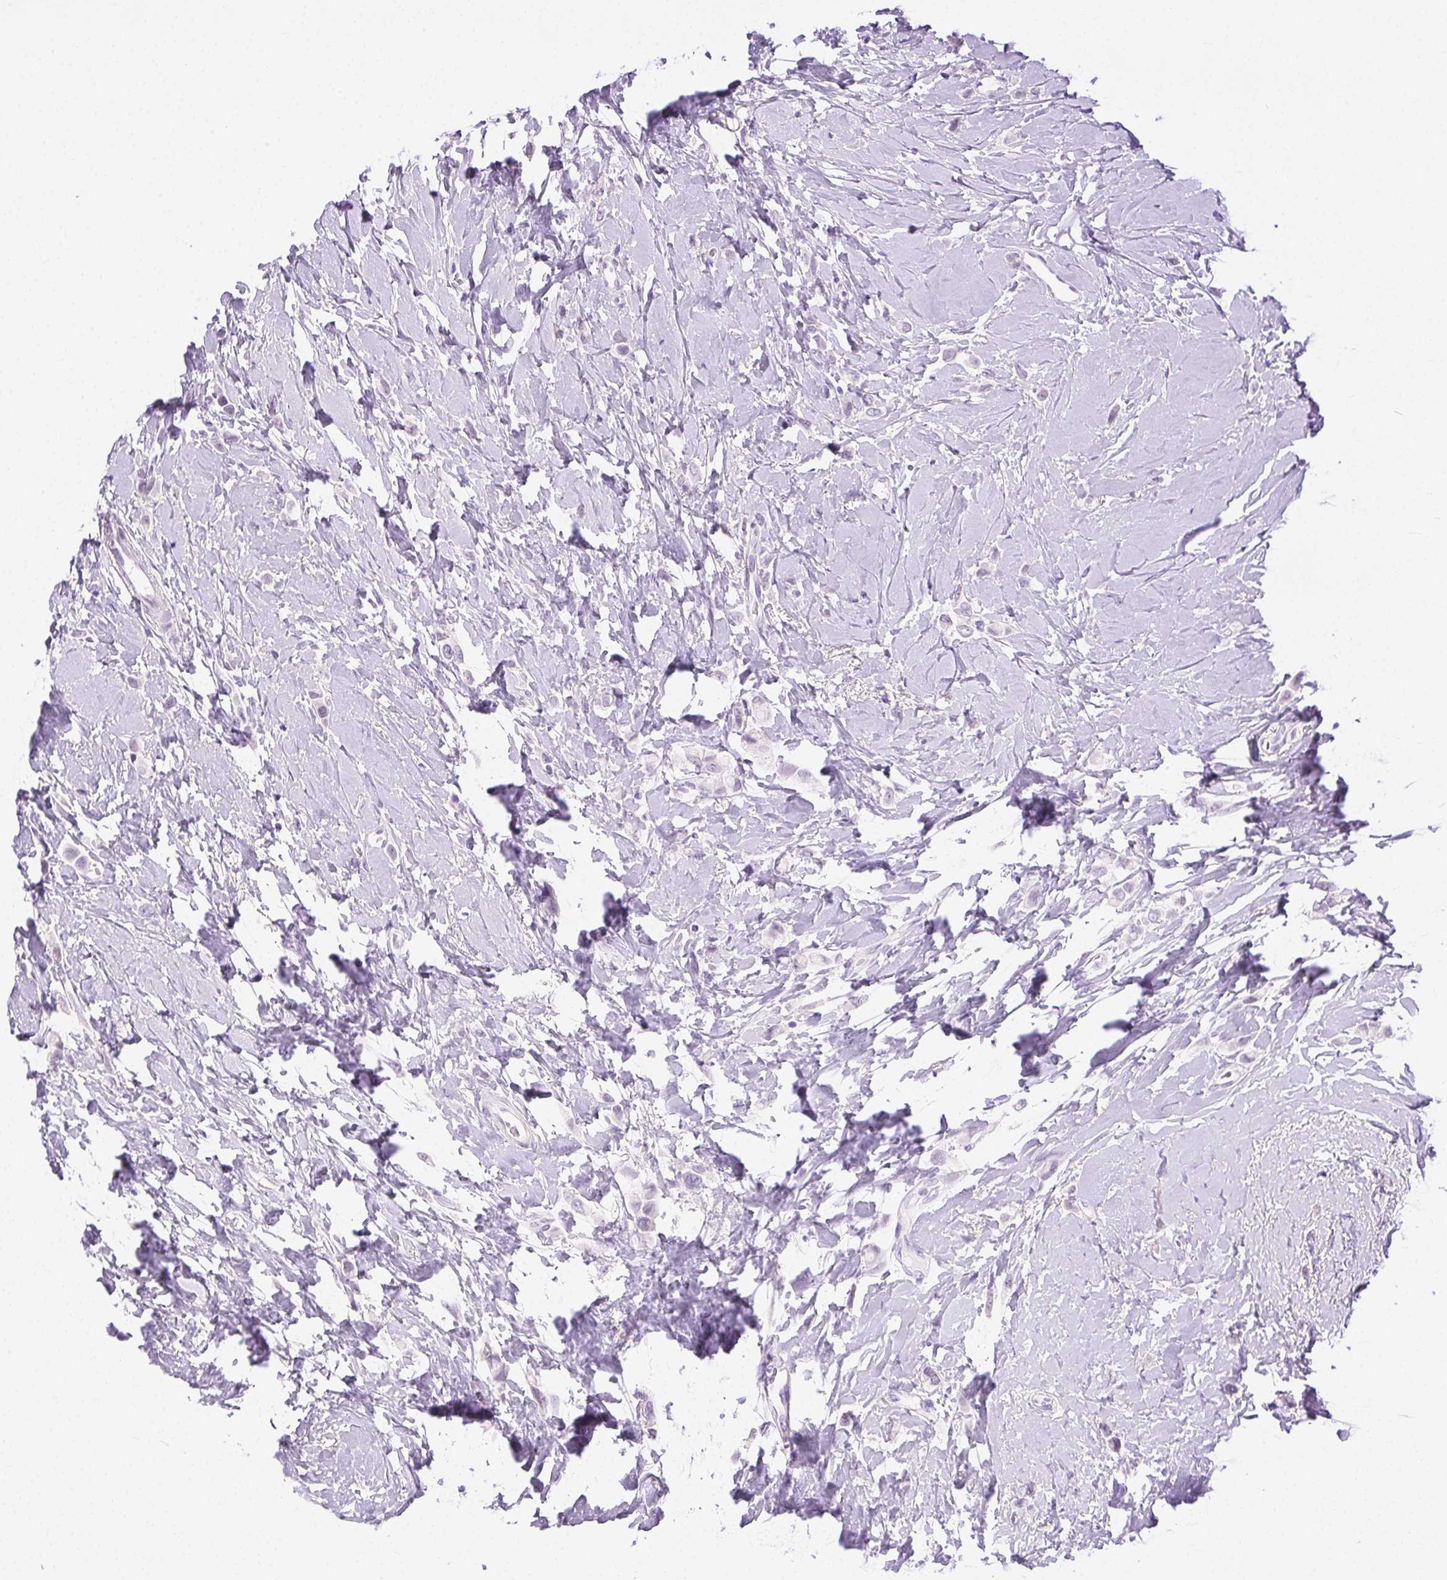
{"staining": {"intensity": "negative", "quantity": "none", "location": "none"}, "tissue": "breast cancer", "cell_type": "Tumor cells", "image_type": "cancer", "snomed": [{"axis": "morphology", "description": "Lobular carcinoma"}, {"axis": "topography", "description": "Breast"}], "caption": "This is a histopathology image of IHC staining of breast lobular carcinoma, which shows no positivity in tumor cells.", "gene": "C20orf85", "patient": {"sex": "female", "age": 66}}